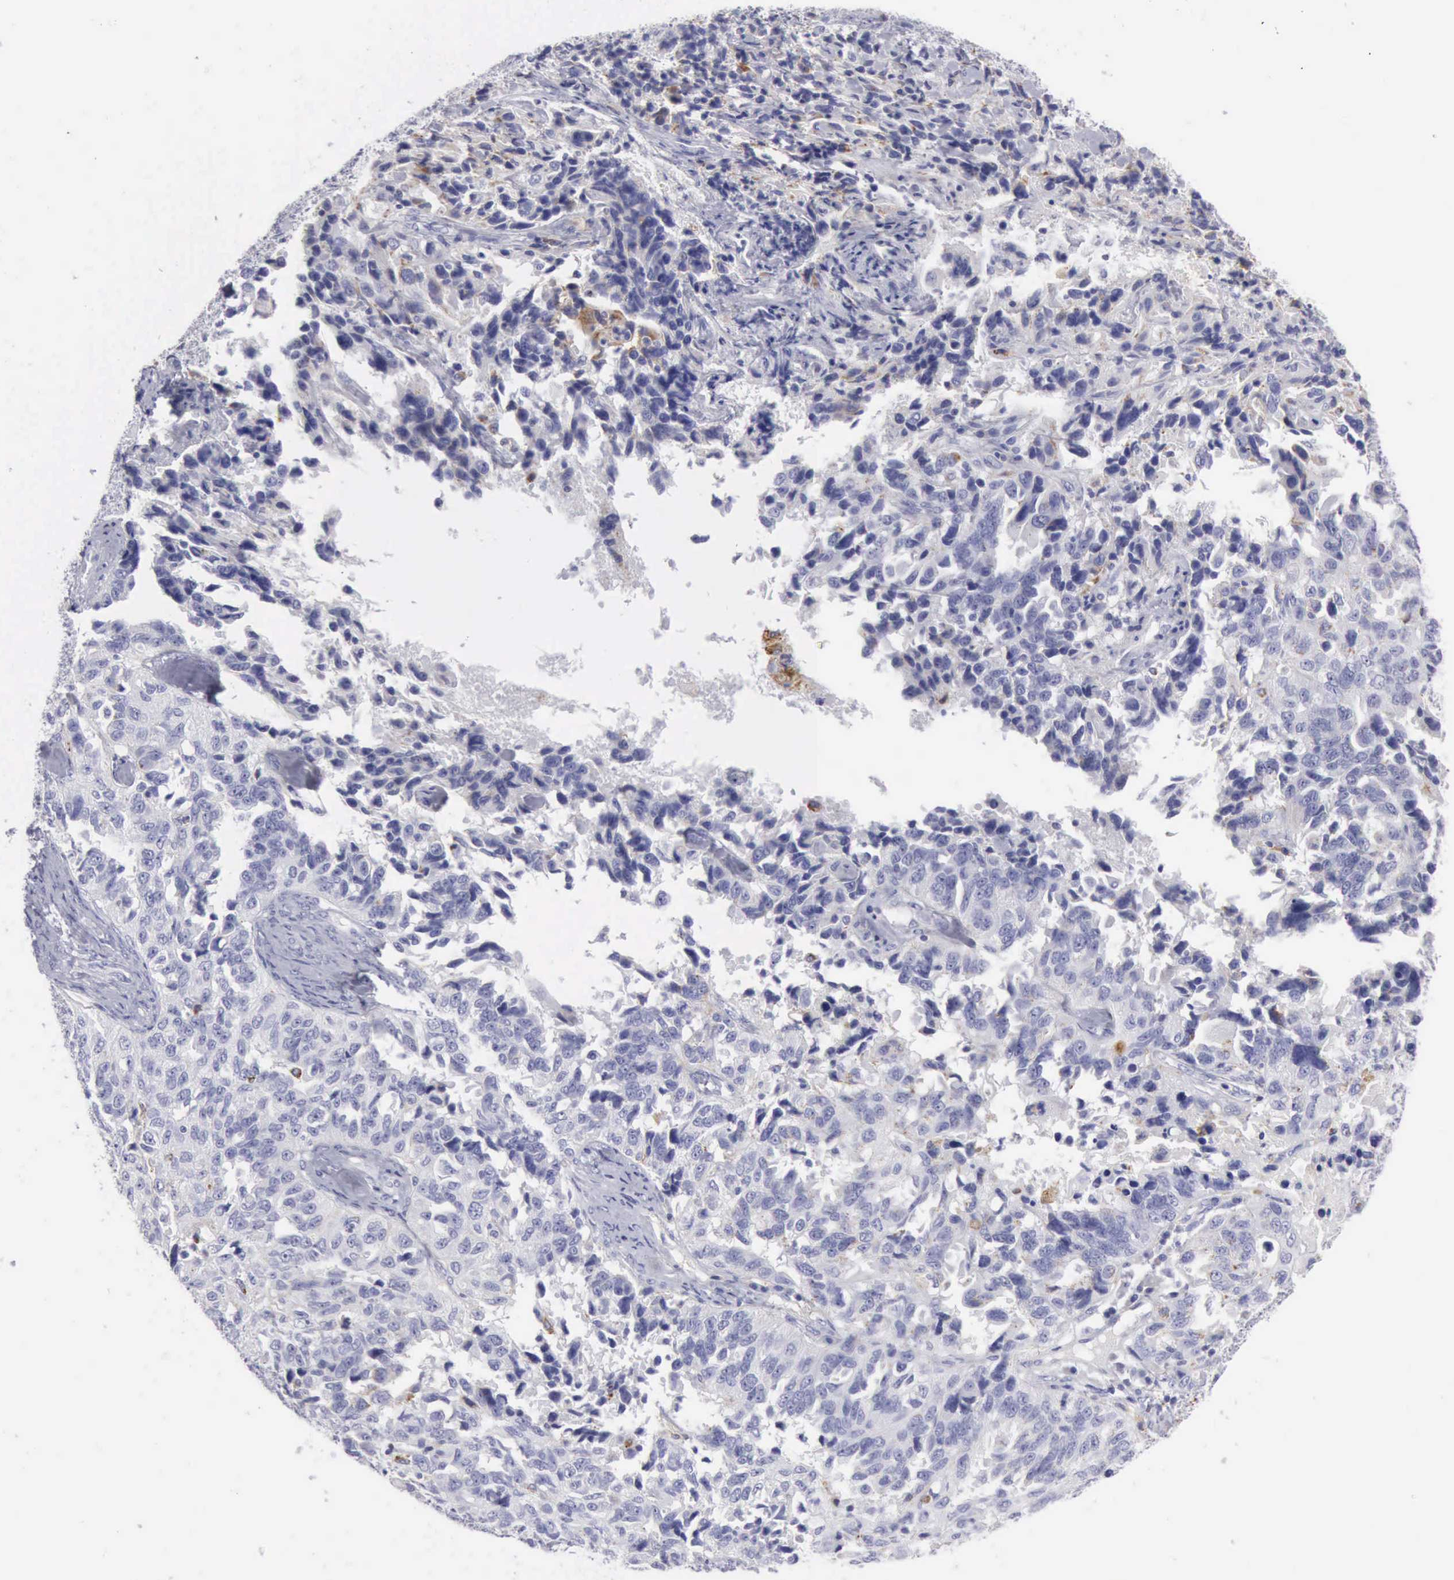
{"staining": {"intensity": "negative", "quantity": "none", "location": "none"}, "tissue": "ovarian cancer", "cell_type": "Tumor cells", "image_type": "cancer", "snomed": [{"axis": "morphology", "description": "Cystadenocarcinoma, serous, NOS"}, {"axis": "topography", "description": "Ovary"}], "caption": "Tumor cells are negative for brown protein staining in ovarian serous cystadenocarcinoma. (DAB (3,3'-diaminobenzidine) immunohistochemistry, high magnification).", "gene": "CTSS", "patient": {"sex": "female", "age": 82}}